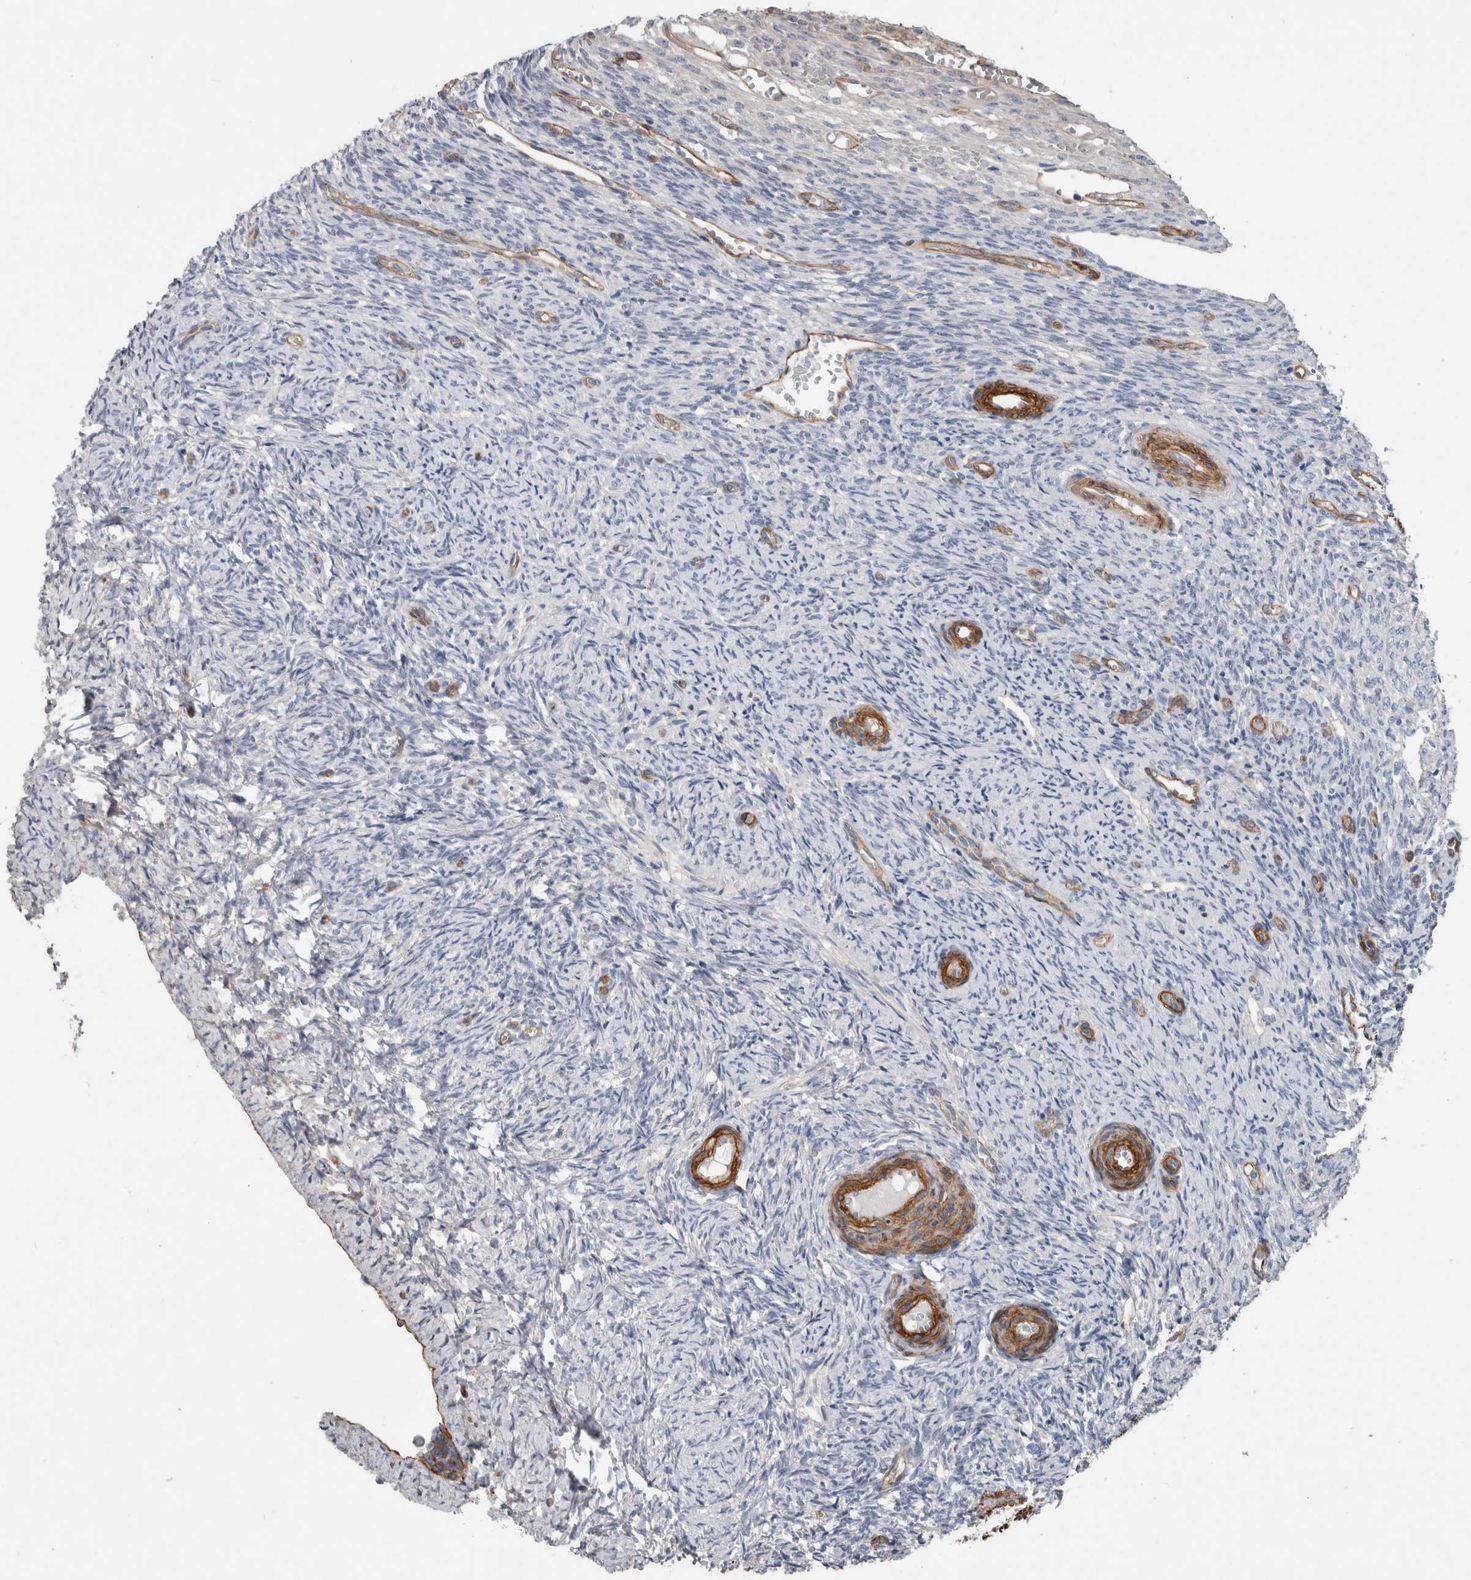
{"staining": {"intensity": "moderate", "quantity": "25%-75%", "location": "cytoplasmic/membranous"}, "tissue": "ovary", "cell_type": "Follicle cells", "image_type": "normal", "snomed": [{"axis": "morphology", "description": "Normal tissue, NOS"}, {"axis": "topography", "description": "Ovary"}], "caption": "Protein staining of benign ovary exhibits moderate cytoplasmic/membranous expression in approximately 25%-75% of follicle cells. The protein of interest is stained brown, and the nuclei are stained in blue (DAB (3,3'-diaminobenzidine) IHC with brightfield microscopy, high magnification).", "gene": "BCAM", "patient": {"sex": "female", "age": 41}}